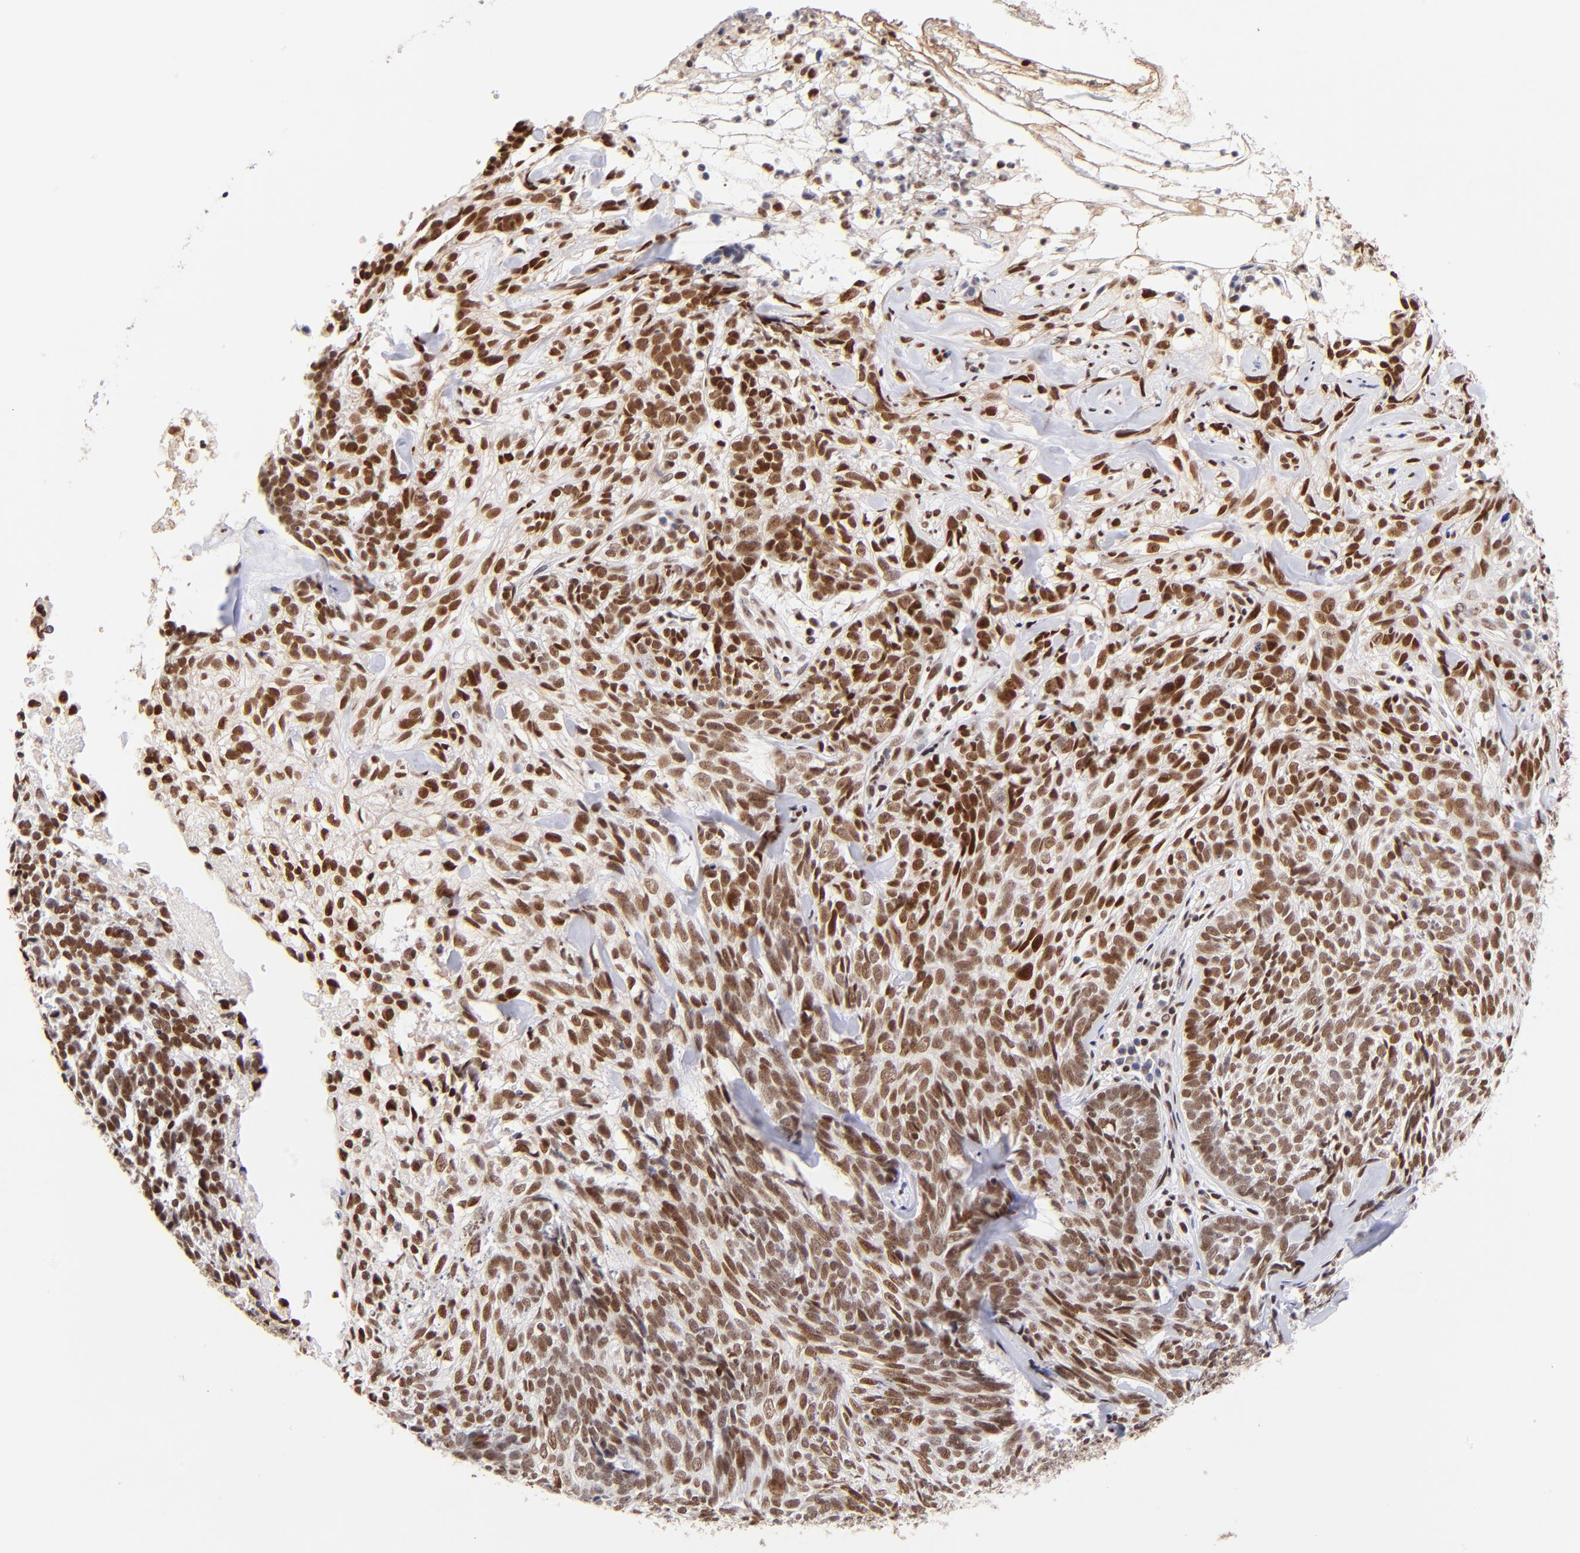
{"staining": {"intensity": "strong", "quantity": ">75%", "location": "nuclear"}, "tissue": "skin cancer", "cell_type": "Tumor cells", "image_type": "cancer", "snomed": [{"axis": "morphology", "description": "Basal cell carcinoma"}, {"axis": "topography", "description": "Skin"}], "caption": "This is a micrograph of IHC staining of skin cancer, which shows strong positivity in the nuclear of tumor cells.", "gene": "MIDEAS", "patient": {"sex": "male", "age": 72}}